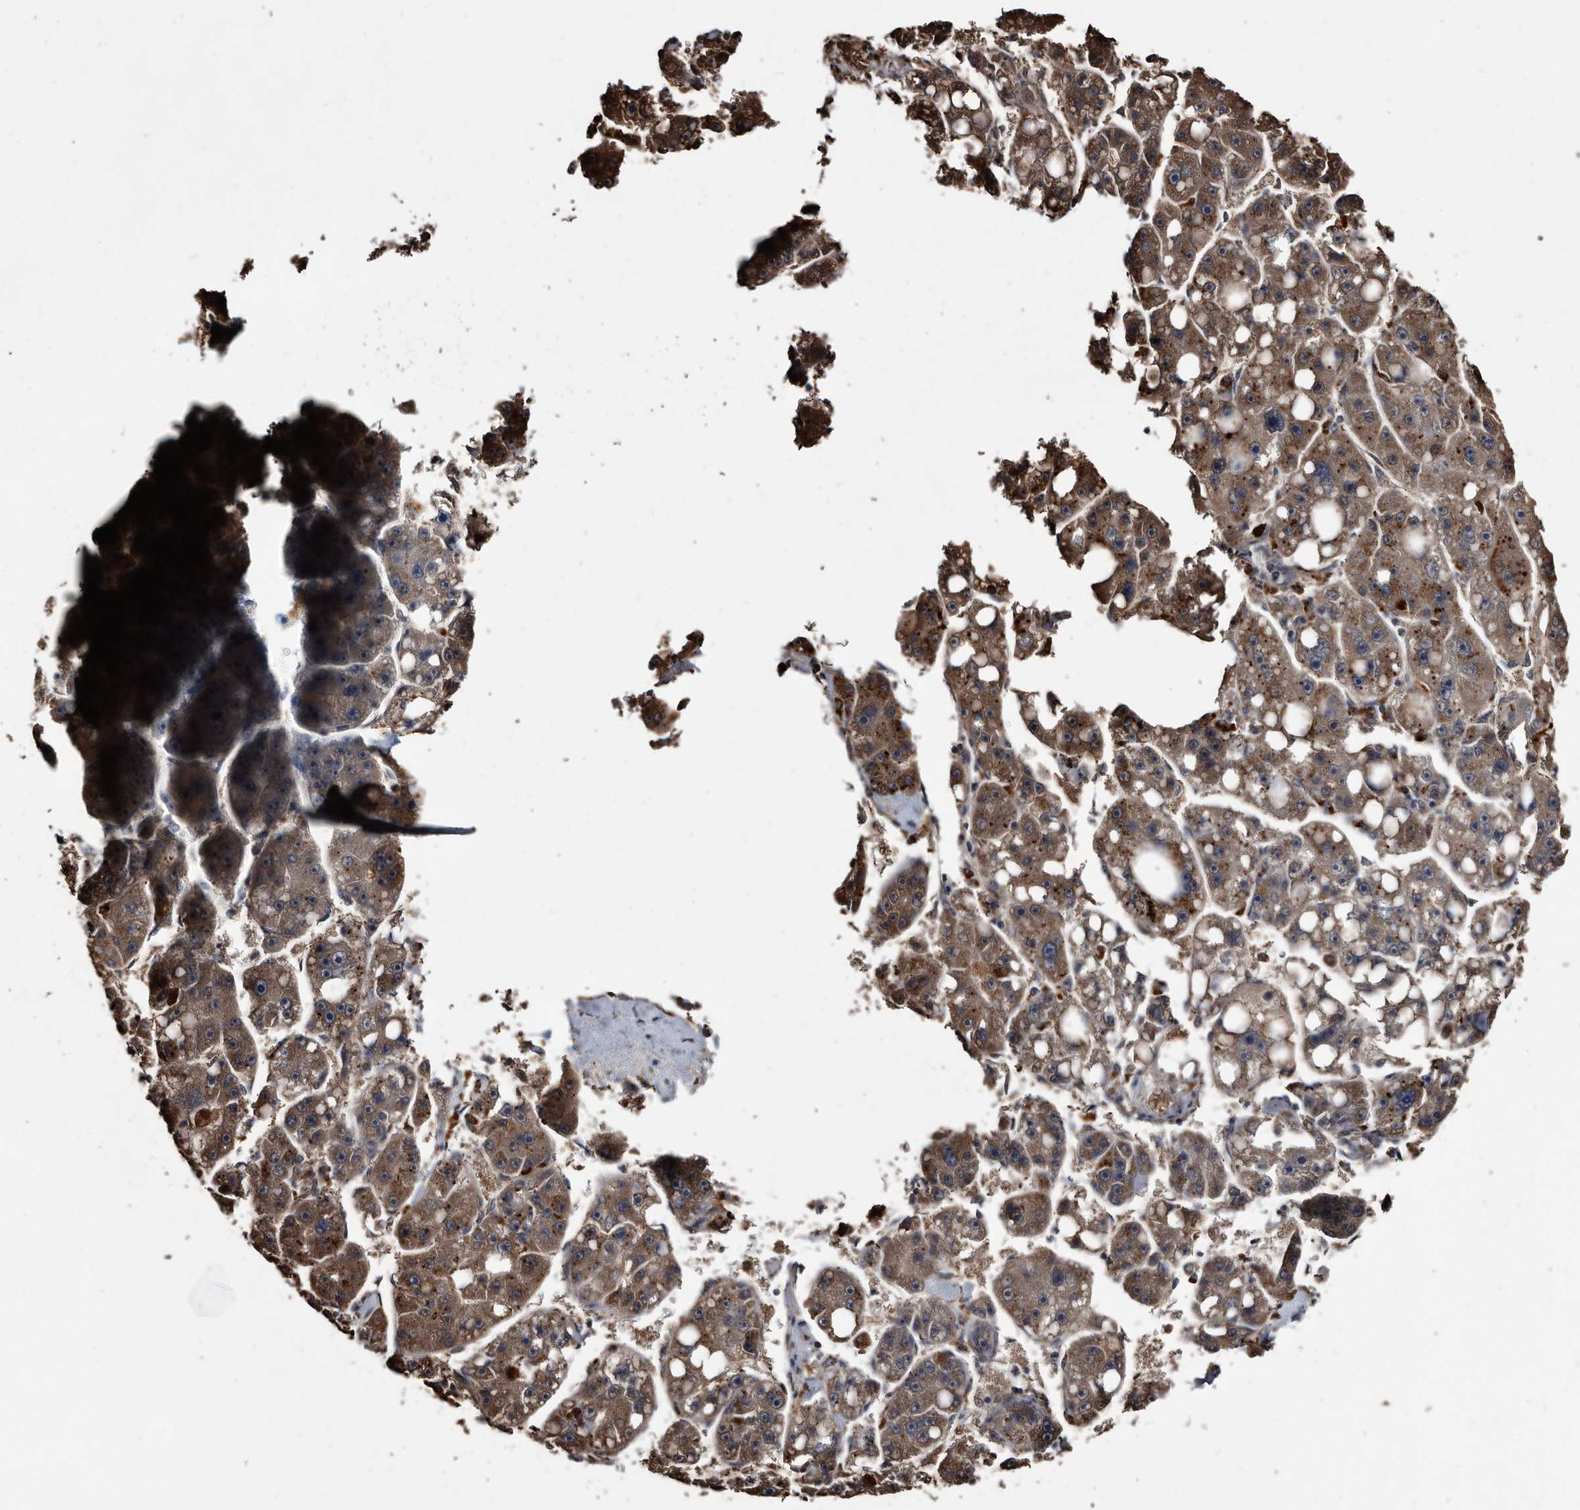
{"staining": {"intensity": "moderate", "quantity": ">75%", "location": "cytoplasmic/membranous"}, "tissue": "liver cancer", "cell_type": "Tumor cells", "image_type": "cancer", "snomed": [{"axis": "morphology", "description": "Carcinoma, Hepatocellular, NOS"}, {"axis": "topography", "description": "Liver"}], "caption": "A high-resolution histopathology image shows immunohistochemistry staining of hepatocellular carcinoma (liver), which shows moderate cytoplasmic/membranous expression in about >75% of tumor cells. (DAB IHC with brightfield microscopy, high magnification).", "gene": "CTSA", "patient": {"sex": "female", "age": 61}}